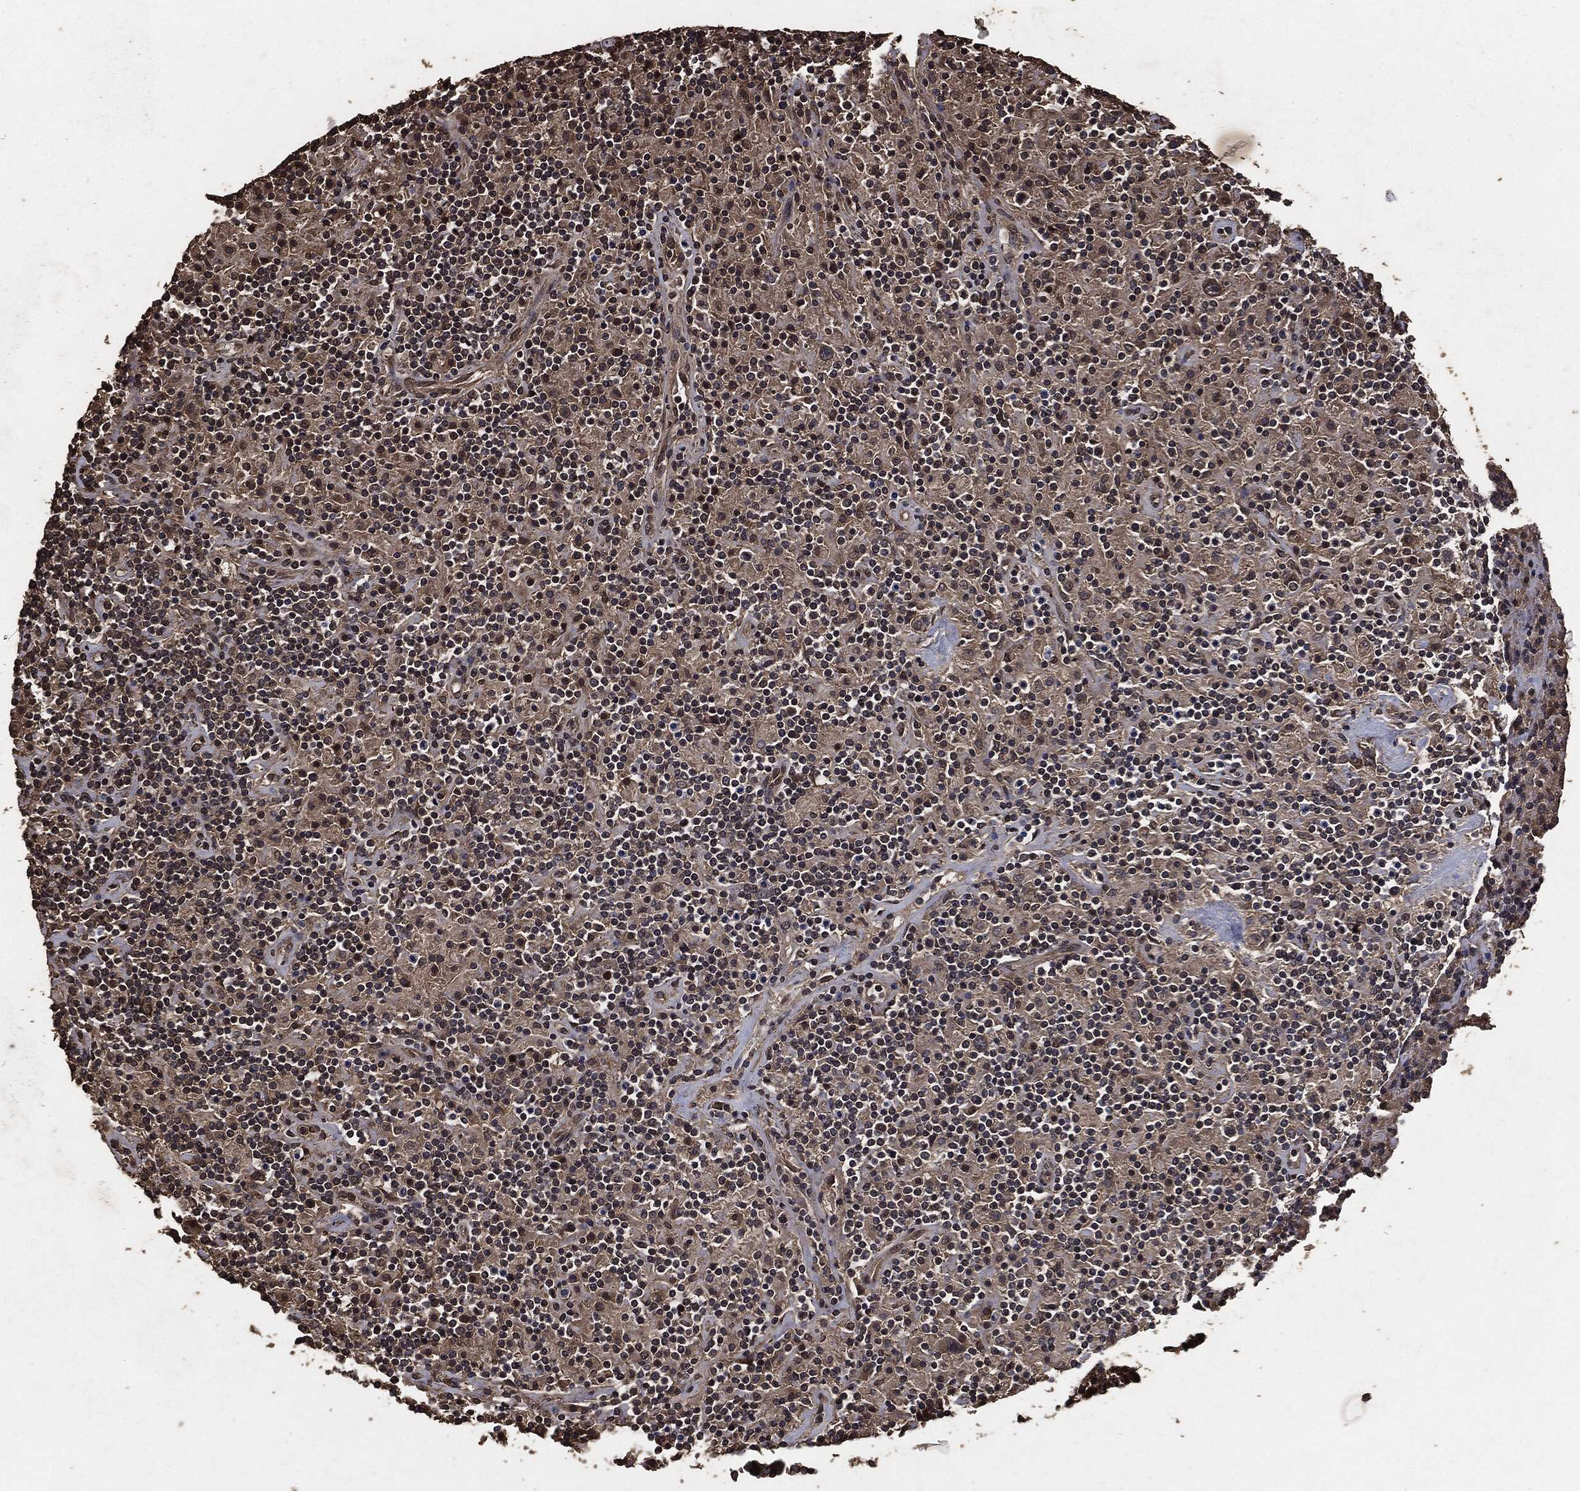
{"staining": {"intensity": "negative", "quantity": "none", "location": "none"}, "tissue": "lymphoma", "cell_type": "Tumor cells", "image_type": "cancer", "snomed": [{"axis": "morphology", "description": "Hodgkin's disease, NOS"}, {"axis": "topography", "description": "Lymph node"}], "caption": "High magnification brightfield microscopy of lymphoma stained with DAB (3,3'-diaminobenzidine) (brown) and counterstained with hematoxylin (blue): tumor cells show no significant expression.", "gene": "AKT1S1", "patient": {"sex": "male", "age": 70}}